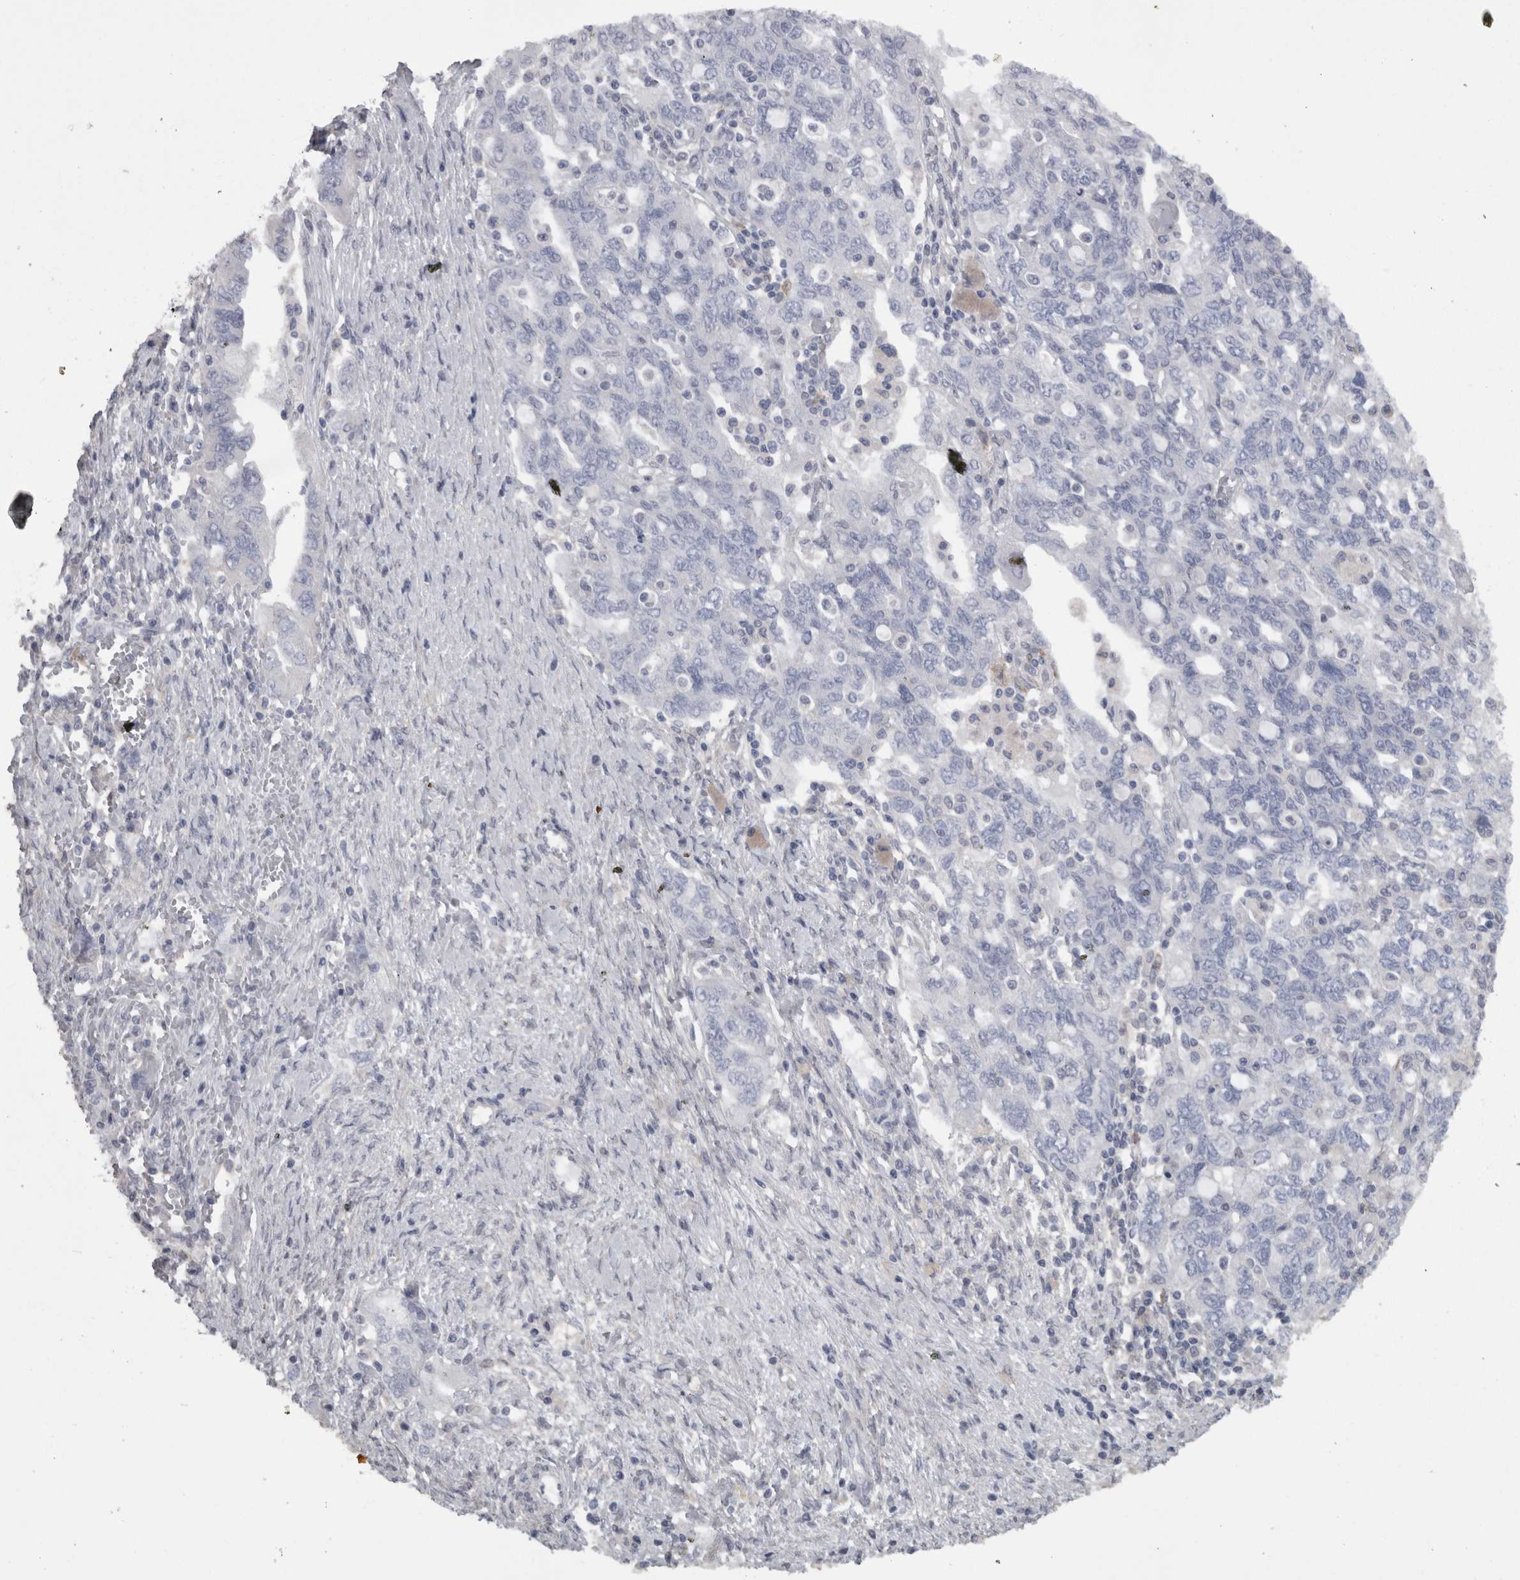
{"staining": {"intensity": "negative", "quantity": "none", "location": "none"}, "tissue": "ovarian cancer", "cell_type": "Tumor cells", "image_type": "cancer", "snomed": [{"axis": "morphology", "description": "Carcinoma, NOS"}, {"axis": "morphology", "description": "Cystadenocarcinoma, serous, NOS"}, {"axis": "topography", "description": "Ovary"}], "caption": "Immunohistochemical staining of ovarian cancer exhibits no significant expression in tumor cells.", "gene": "CAMK2D", "patient": {"sex": "female", "age": 69}}